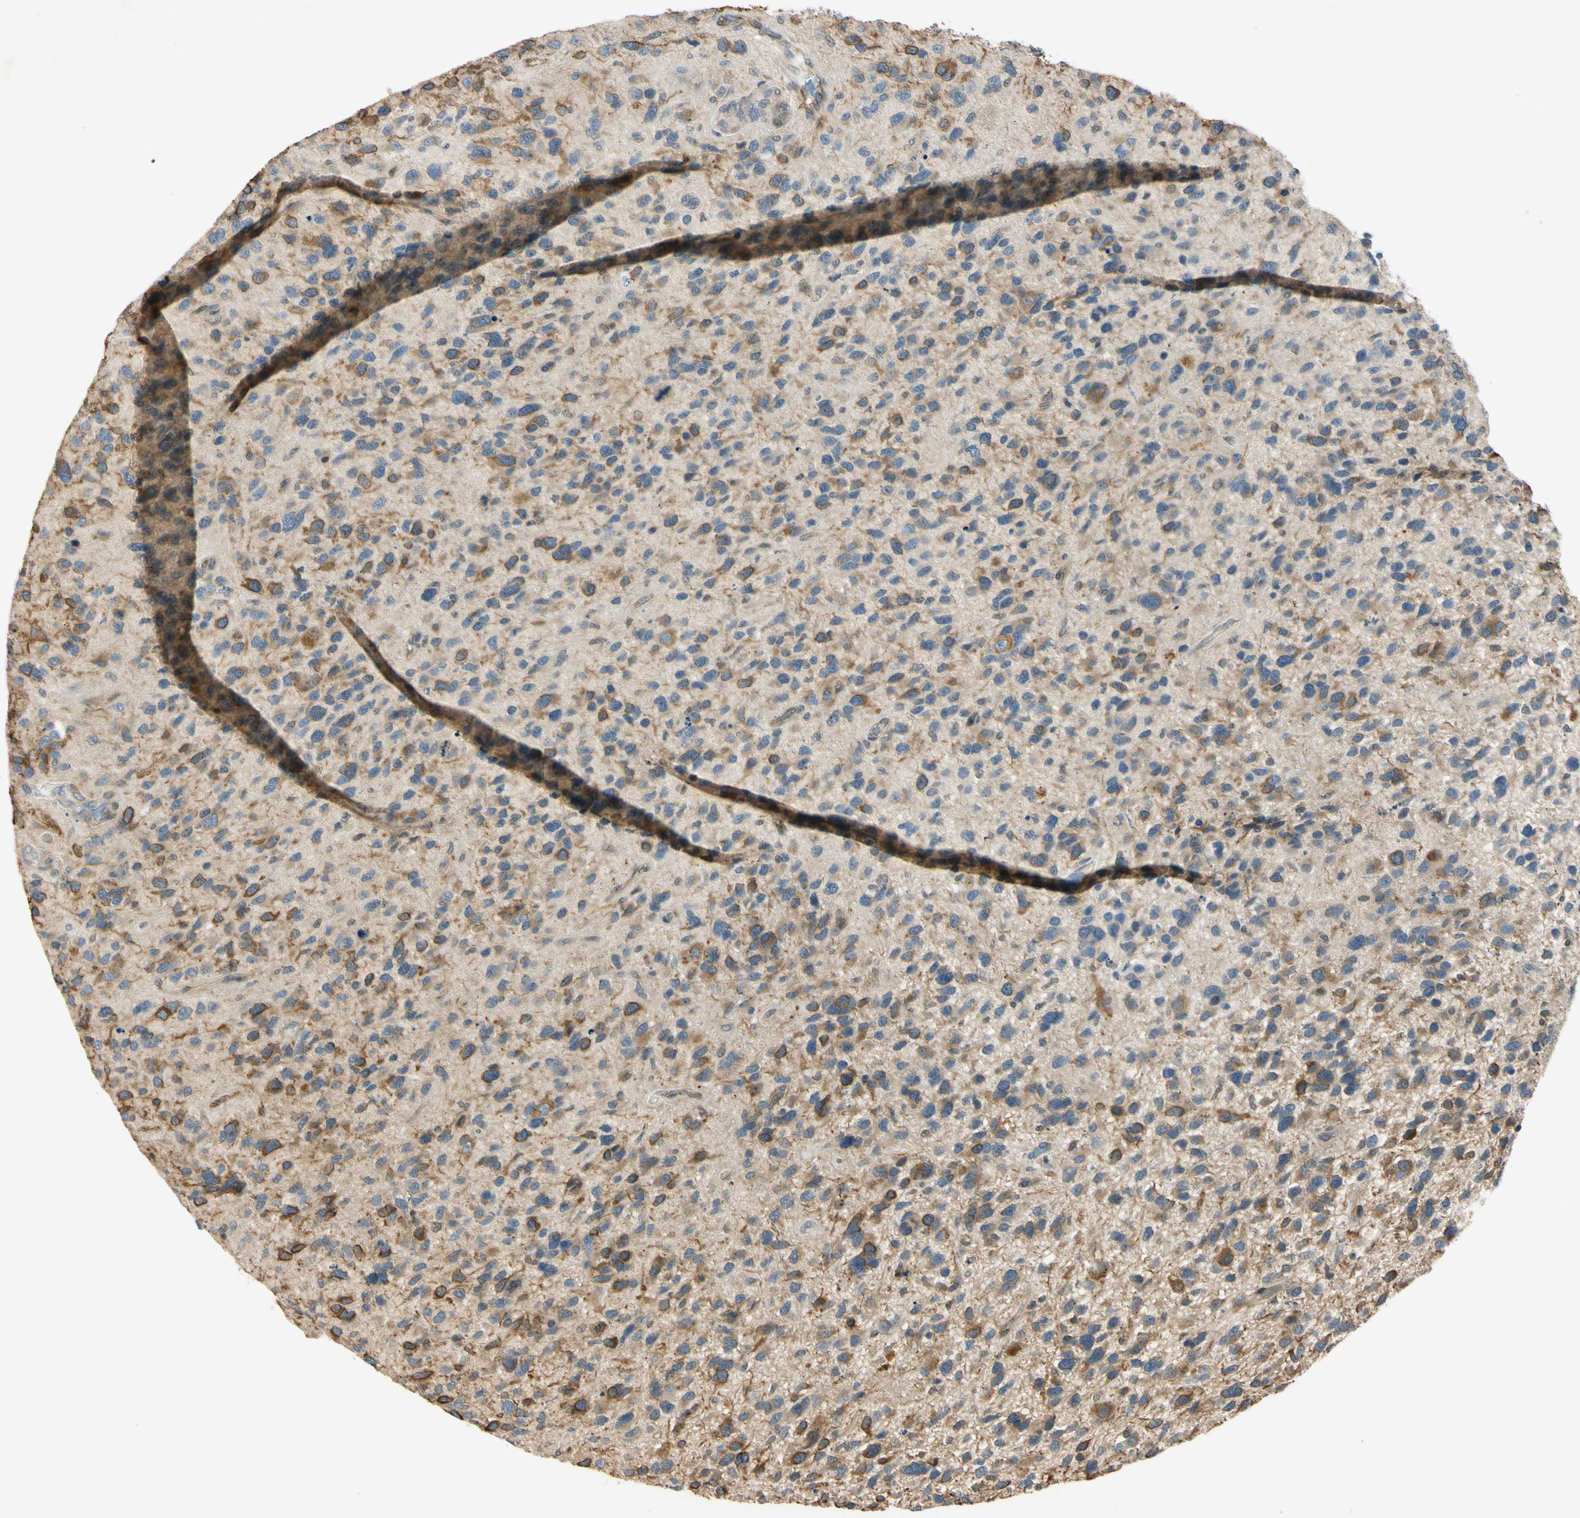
{"staining": {"intensity": "moderate", "quantity": ">75%", "location": "cytoplasmic/membranous"}, "tissue": "glioma", "cell_type": "Tumor cells", "image_type": "cancer", "snomed": [{"axis": "morphology", "description": "Glioma, malignant, High grade"}, {"axis": "topography", "description": "Brain"}], "caption": "Protein expression analysis of human glioma reveals moderate cytoplasmic/membranous positivity in approximately >75% of tumor cells.", "gene": "RPS6KB2", "patient": {"sex": "female", "age": 58}}